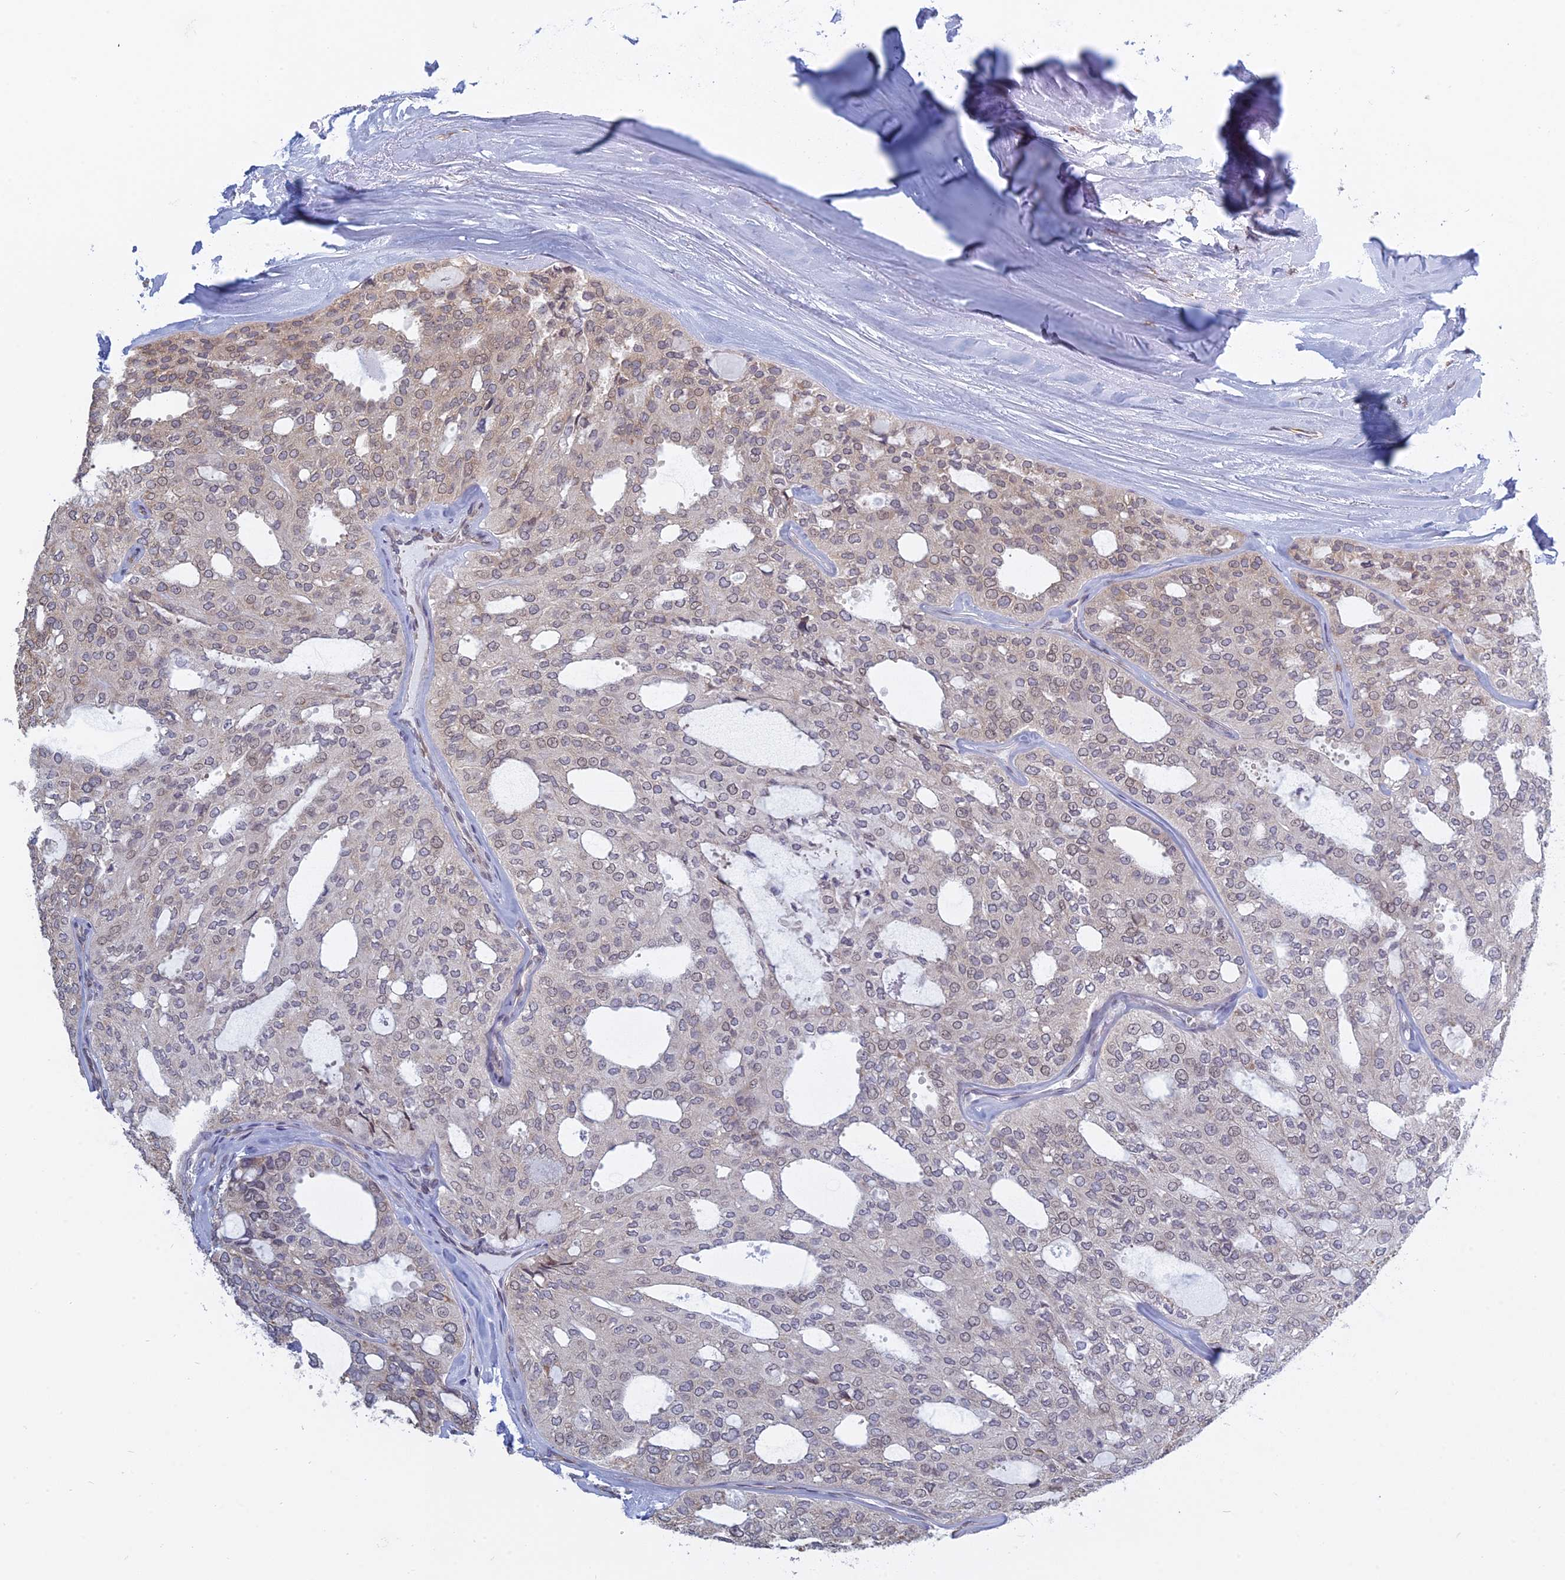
{"staining": {"intensity": "weak", "quantity": "25%-75%", "location": "cytoplasmic/membranous,nuclear"}, "tissue": "thyroid cancer", "cell_type": "Tumor cells", "image_type": "cancer", "snomed": [{"axis": "morphology", "description": "Follicular adenoma carcinoma, NOS"}, {"axis": "topography", "description": "Thyroid gland"}], "caption": "Thyroid cancer was stained to show a protein in brown. There is low levels of weak cytoplasmic/membranous and nuclear staining in approximately 25%-75% of tumor cells. (brown staining indicates protein expression, while blue staining denotes nuclei).", "gene": "RPS19BP1", "patient": {"sex": "male", "age": 75}}